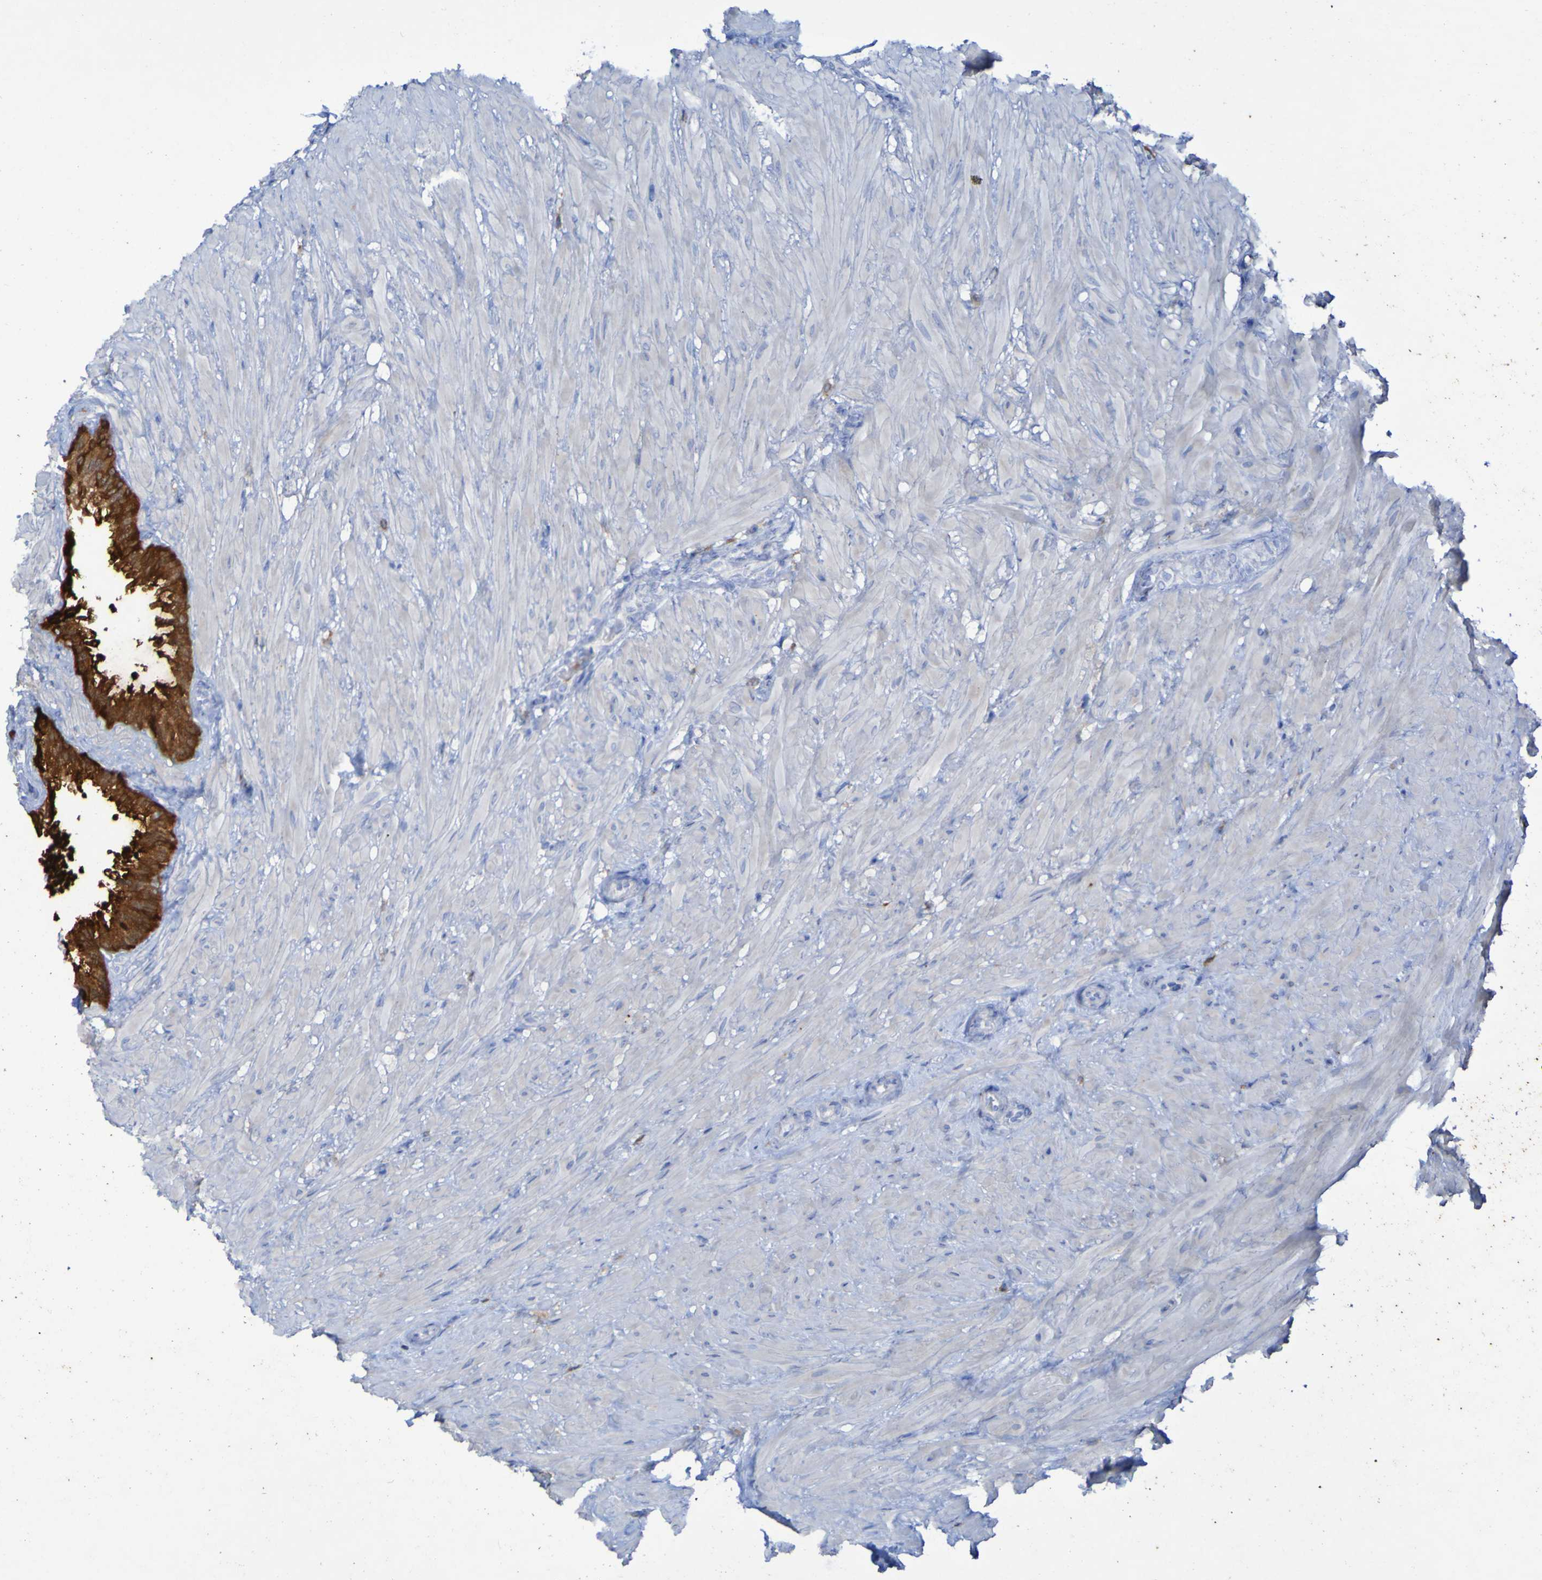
{"staining": {"intensity": "strong", "quantity": ">75%", "location": "cytoplasmic/membranous"}, "tissue": "seminal vesicle", "cell_type": "Glandular cells", "image_type": "normal", "snomed": [{"axis": "morphology", "description": "Normal tissue, NOS"}, {"axis": "topography", "description": "Seminal veicle"}], "caption": "The histopathology image displays immunohistochemical staining of unremarkable seminal vesicle. There is strong cytoplasmic/membranous positivity is identified in approximately >75% of glandular cells.", "gene": "MPPE1", "patient": {"sex": "male", "age": 46}}